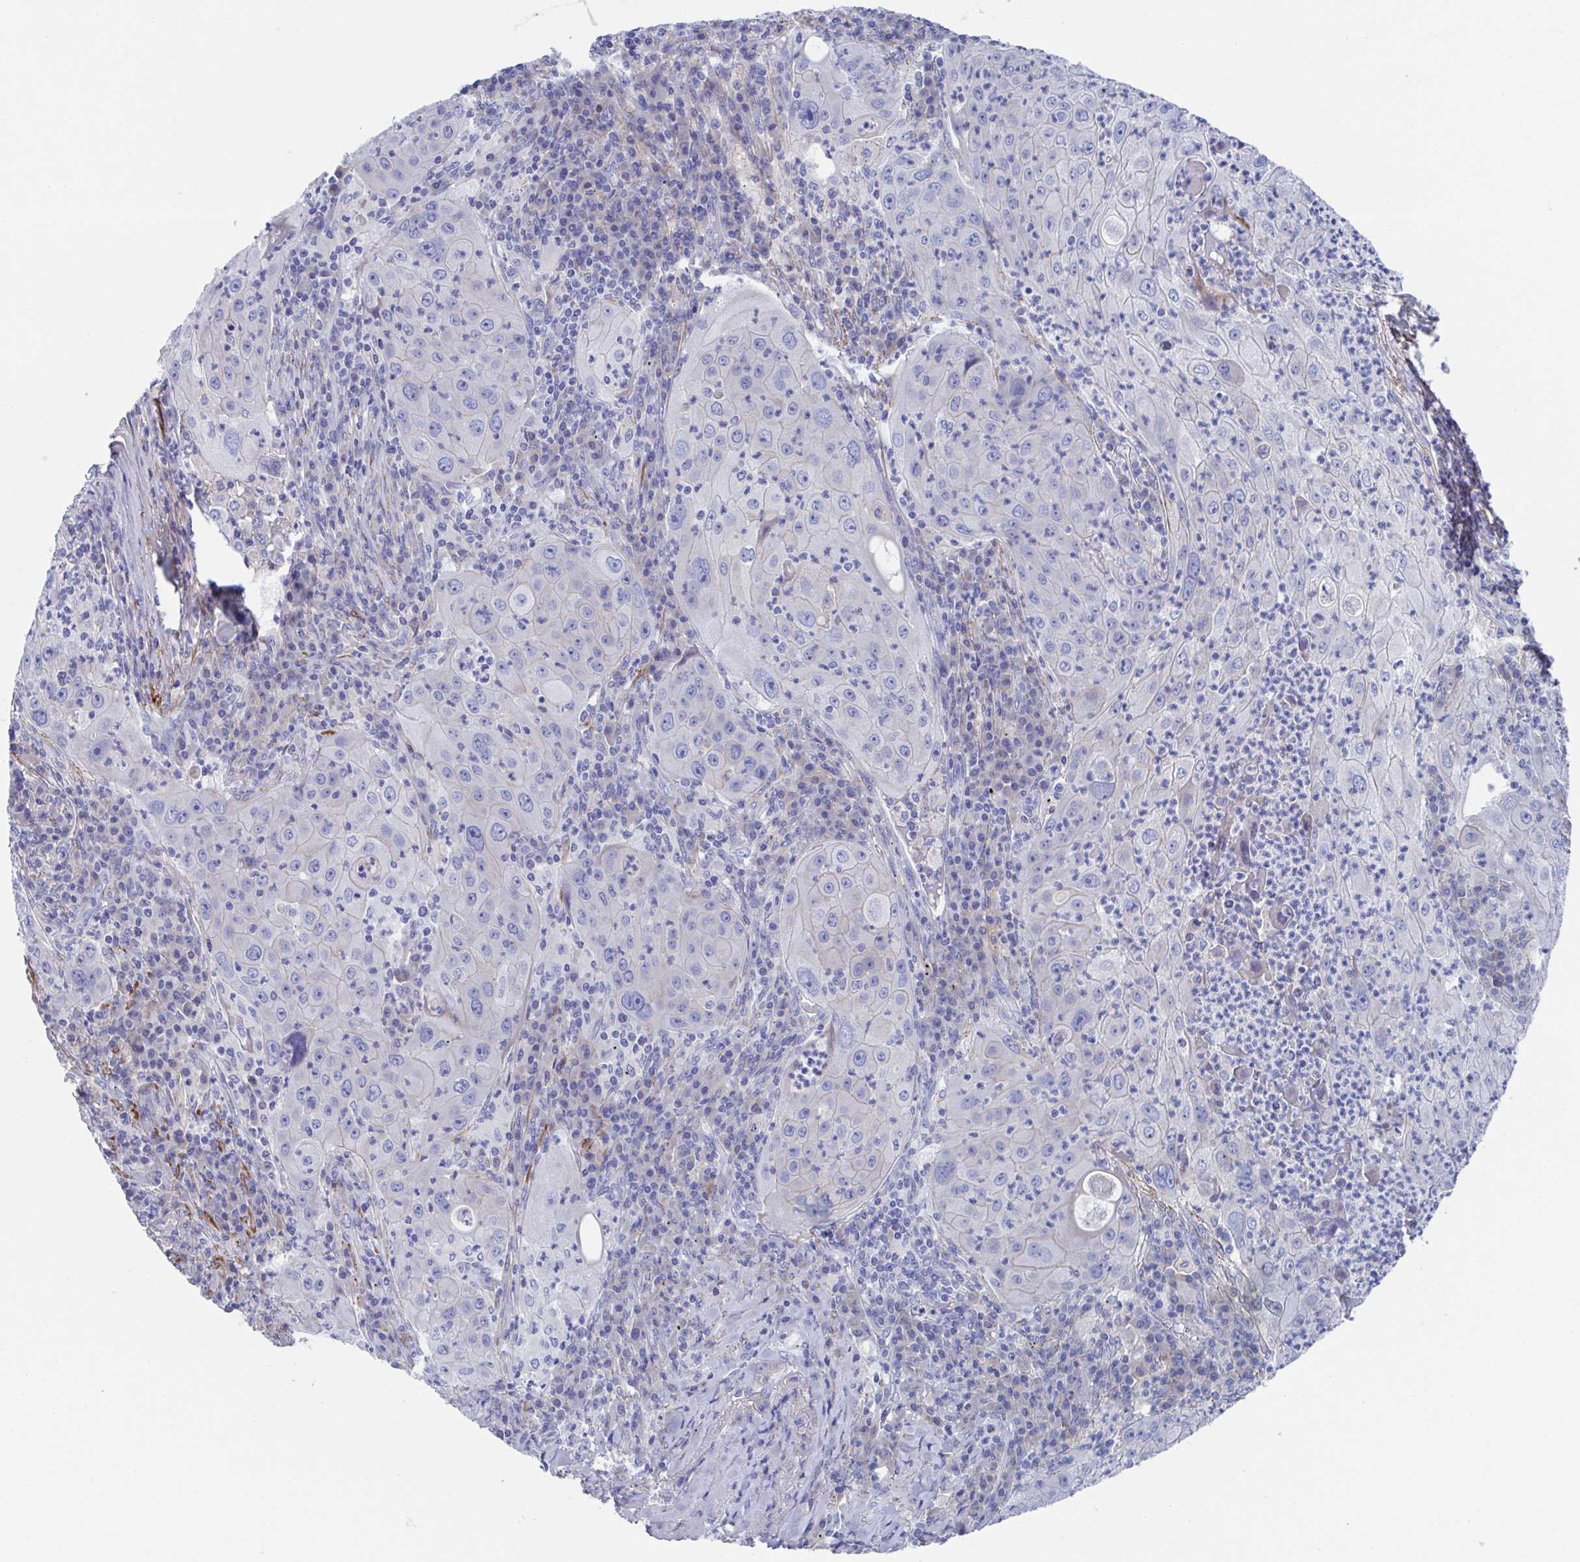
{"staining": {"intensity": "negative", "quantity": "none", "location": "none"}, "tissue": "lung cancer", "cell_type": "Tumor cells", "image_type": "cancer", "snomed": [{"axis": "morphology", "description": "Squamous cell carcinoma, NOS"}, {"axis": "topography", "description": "Lung"}], "caption": "Immunohistochemical staining of human lung squamous cell carcinoma exhibits no significant positivity in tumor cells.", "gene": "CDH2", "patient": {"sex": "female", "age": 59}}